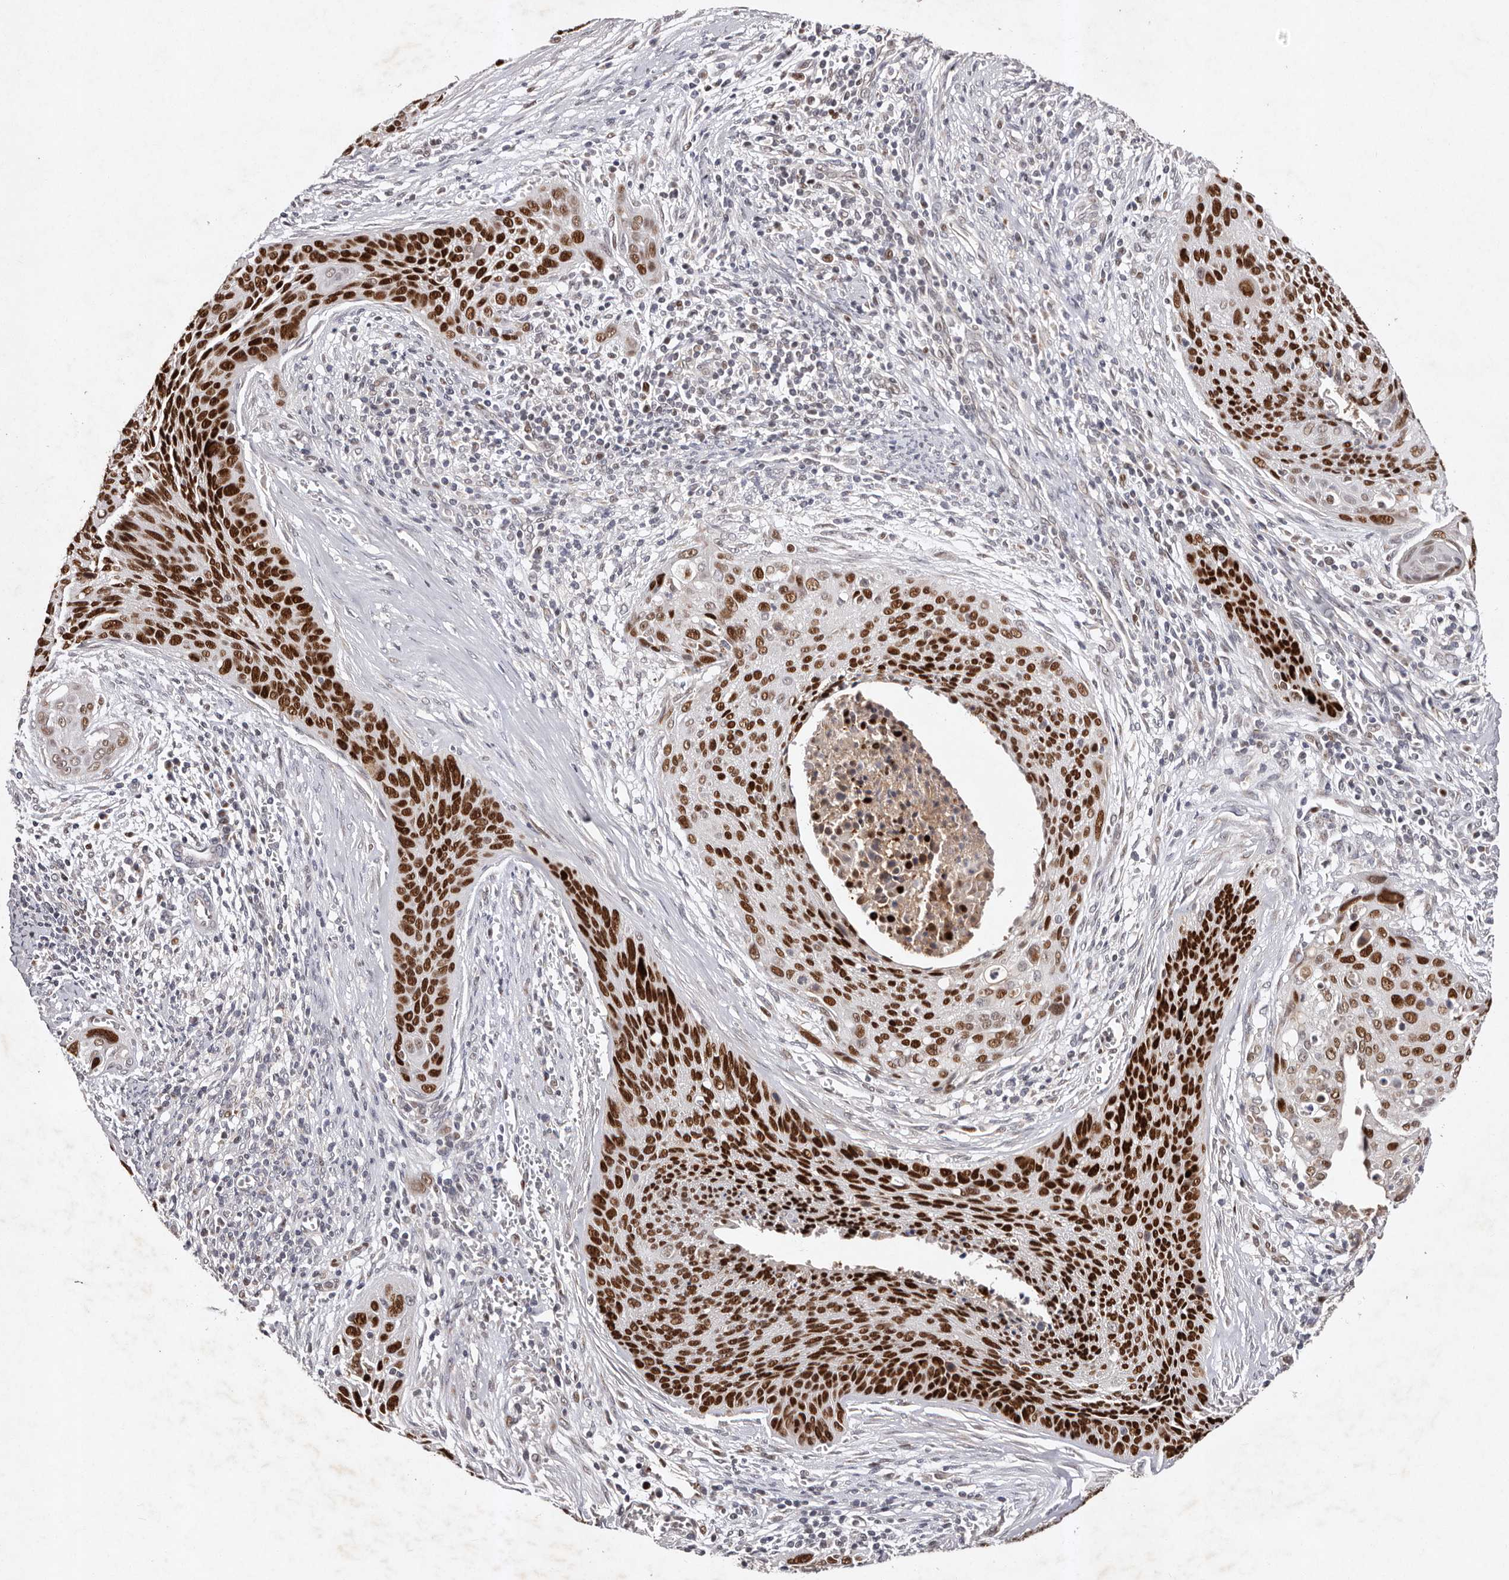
{"staining": {"intensity": "strong", "quantity": ">75%", "location": "nuclear"}, "tissue": "cervical cancer", "cell_type": "Tumor cells", "image_type": "cancer", "snomed": [{"axis": "morphology", "description": "Squamous cell carcinoma, NOS"}, {"axis": "topography", "description": "Cervix"}], "caption": "A high amount of strong nuclear expression is identified in about >75% of tumor cells in cervical cancer (squamous cell carcinoma) tissue. The staining is performed using DAB brown chromogen to label protein expression. The nuclei are counter-stained blue using hematoxylin.", "gene": "KLF7", "patient": {"sex": "female", "age": 55}}